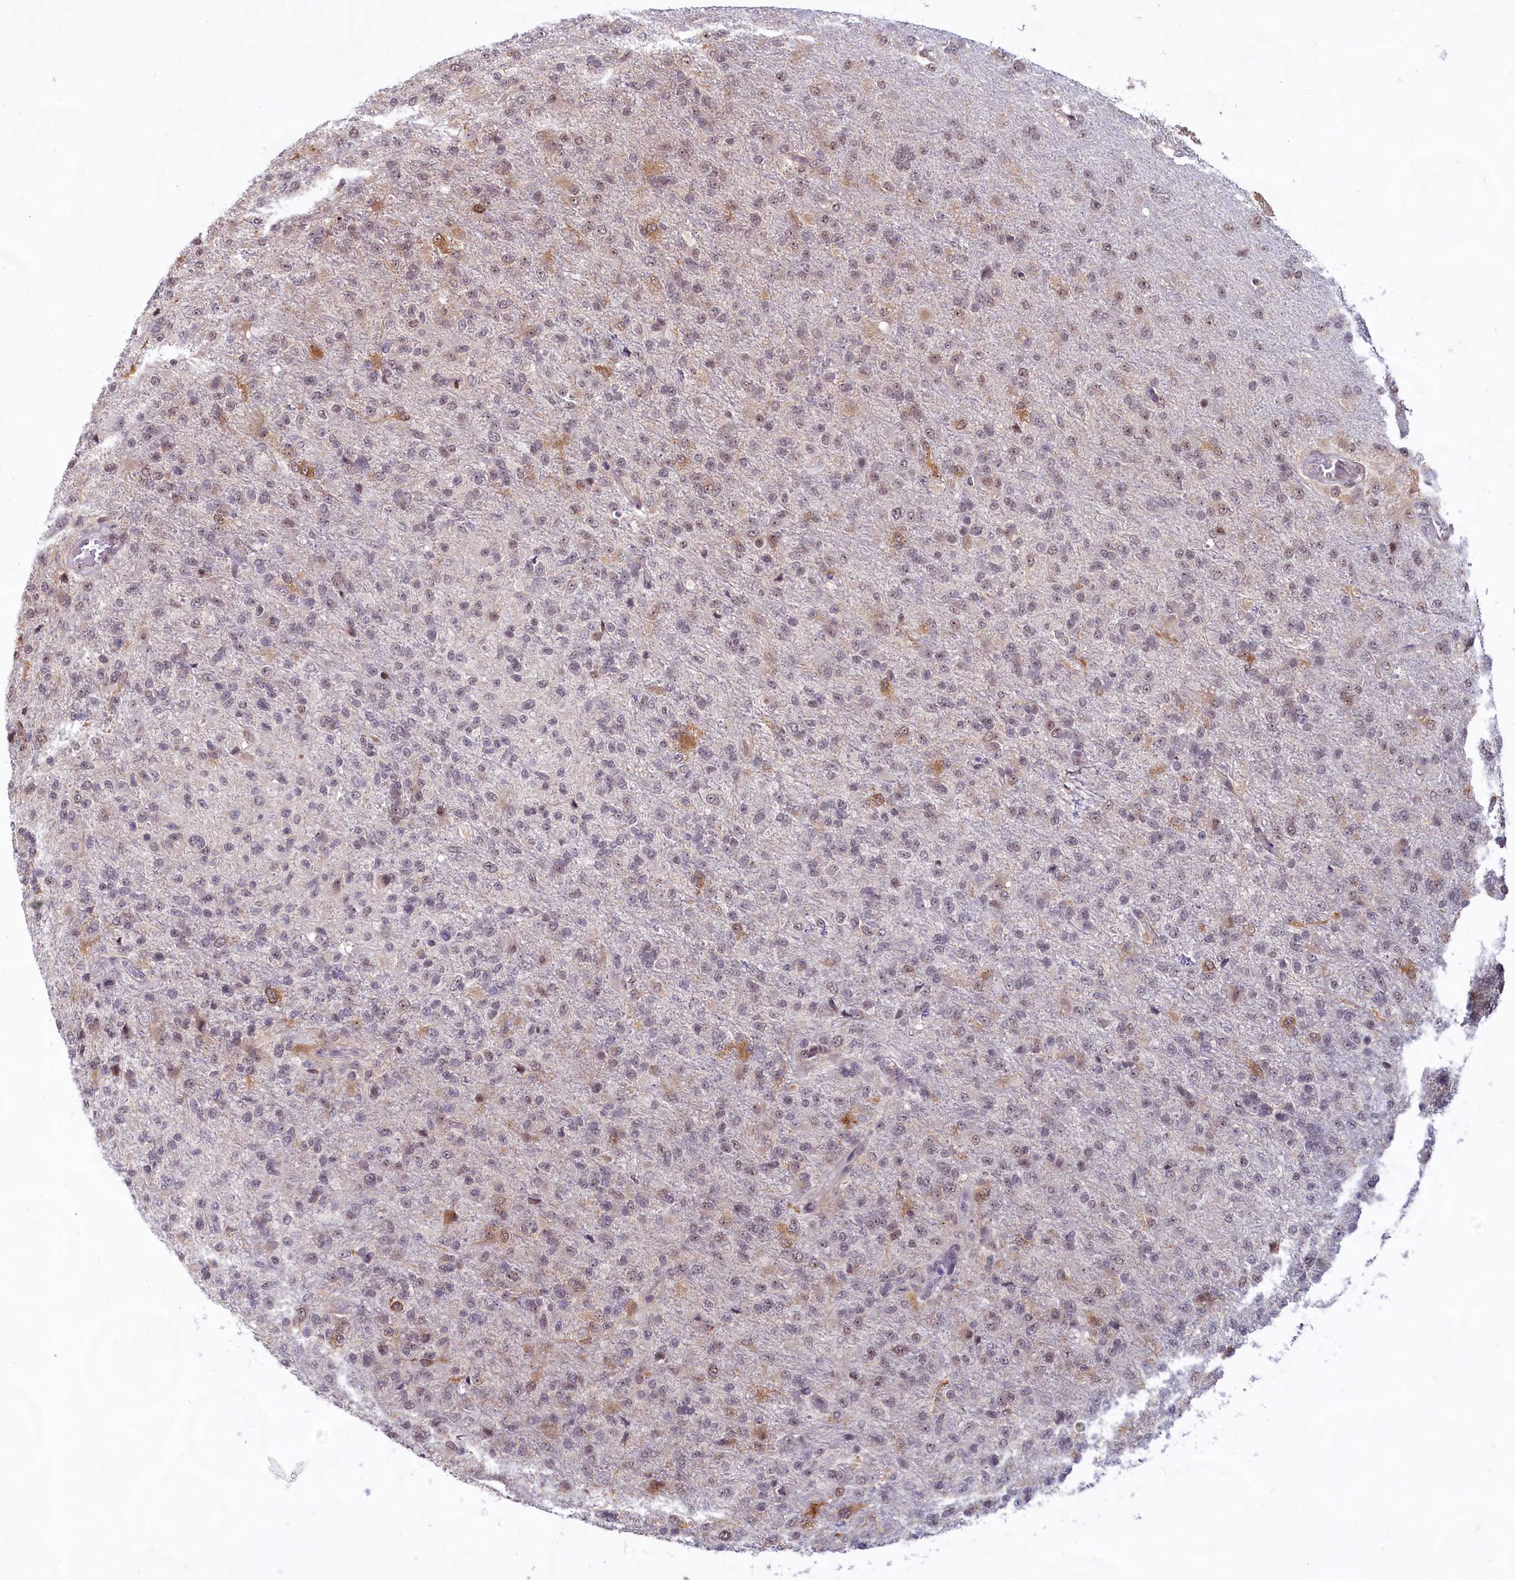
{"staining": {"intensity": "moderate", "quantity": "<25%", "location": "nuclear"}, "tissue": "glioma", "cell_type": "Tumor cells", "image_type": "cancer", "snomed": [{"axis": "morphology", "description": "Glioma, malignant, High grade"}, {"axis": "topography", "description": "Brain"}], "caption": "Protein staining shows moderate nuclear positivity in approximately <25% of tumor cells in glioma.", "gene": "C1D", "patient": {"sex": "female", "age": 74}}